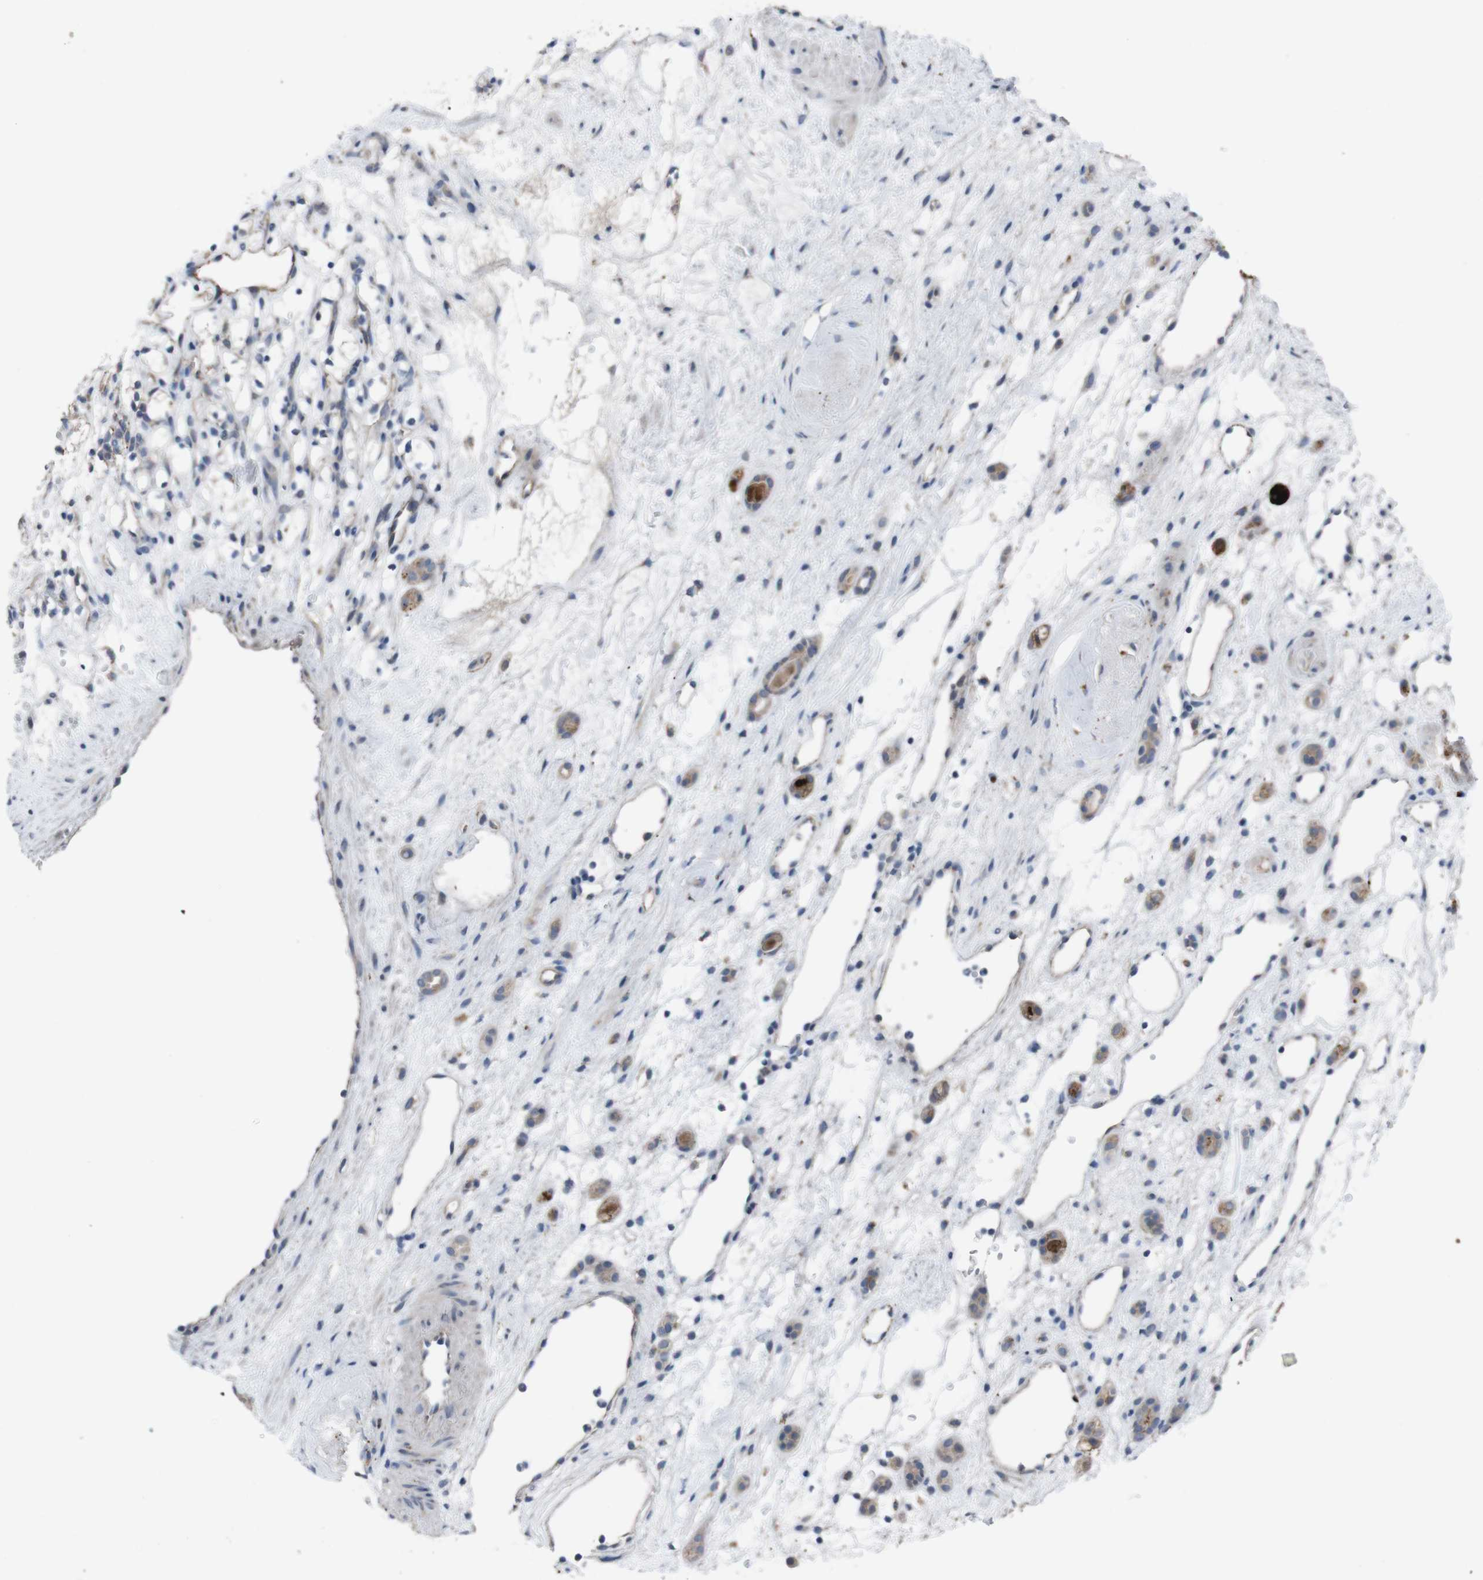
{"staining": {"intensity": "negative", "quantity": "none", "location": "none"}, "tissue": "renal cancer", "cell_type": "Tumor cells", "image_type": "cancer", "snomed": [{"axis": "morphology", "description": "Adenocarcinoma, NOS"}, {"axis": "topography", "description": "Kidney"}], "caption": "Tumor cells show no significant expression in adenocarcinoma (renal).", "gene": "EFNA5", "patient": {"sex": "female", "age": 60}}